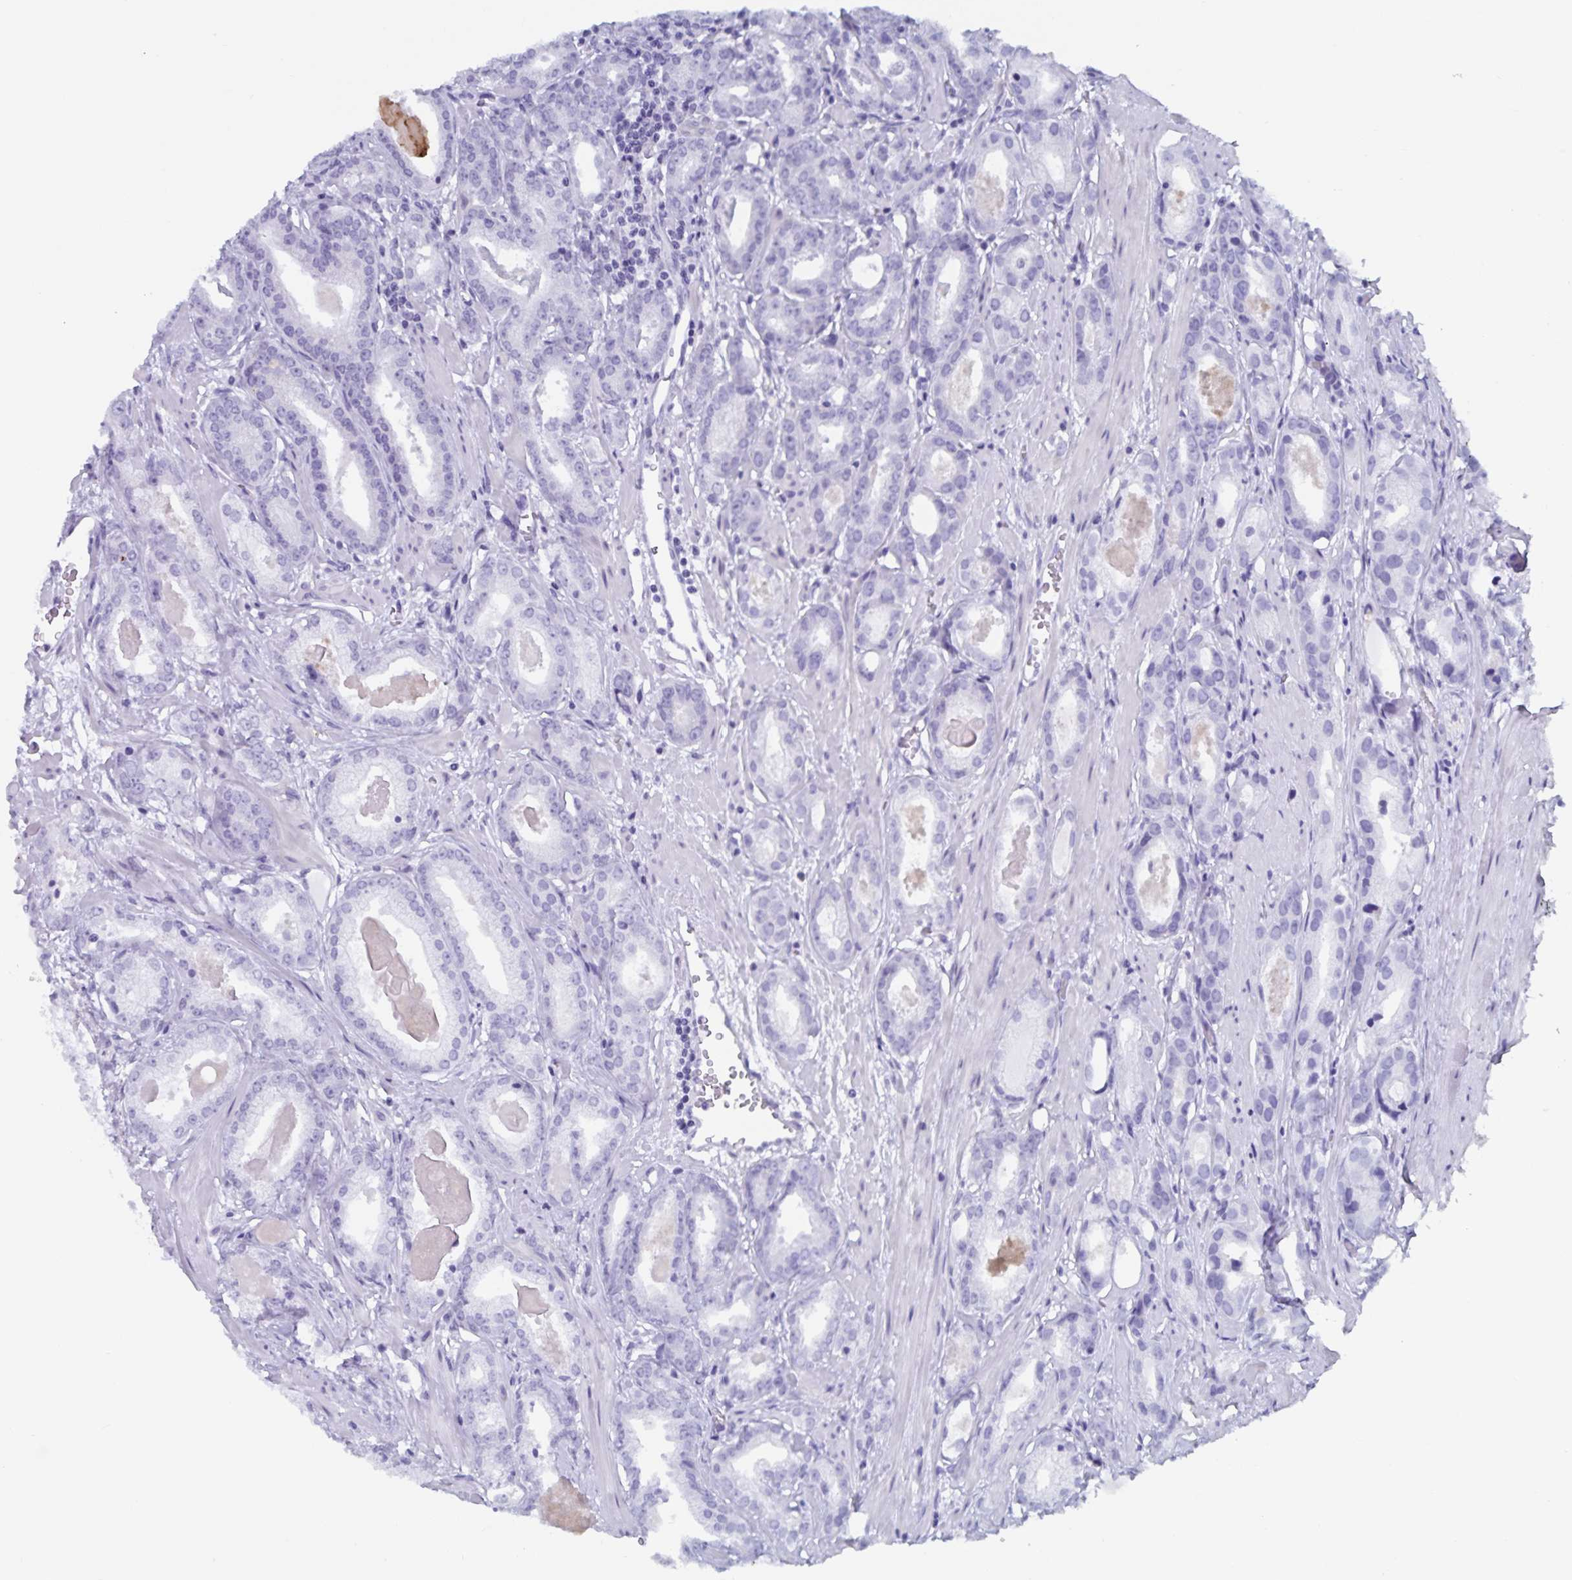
{"staining": {"intensity": "negative", "quantity": "none", "location": "none"}, "tissue": "prostate cancer", "cell_type": "Tumor cells", "image_type": "cancer", "snomed": [{"axis": "morphology", "description": "Adenocarcinoma, NOS"}, {"axis": "morphology", "description": "Adenocarcinoma, Low grade"}, {"axis": "topography", "description": "Prostate"}], "caption": "IHC photomicrograph of prostate adenocarcinoma (low-grade) stained for a protein (brown), which displays no staining in tumor cells. Nuclei are stained in blue.", "gene": "GPR137", "patient": {"sex": "male", "age": 64}}